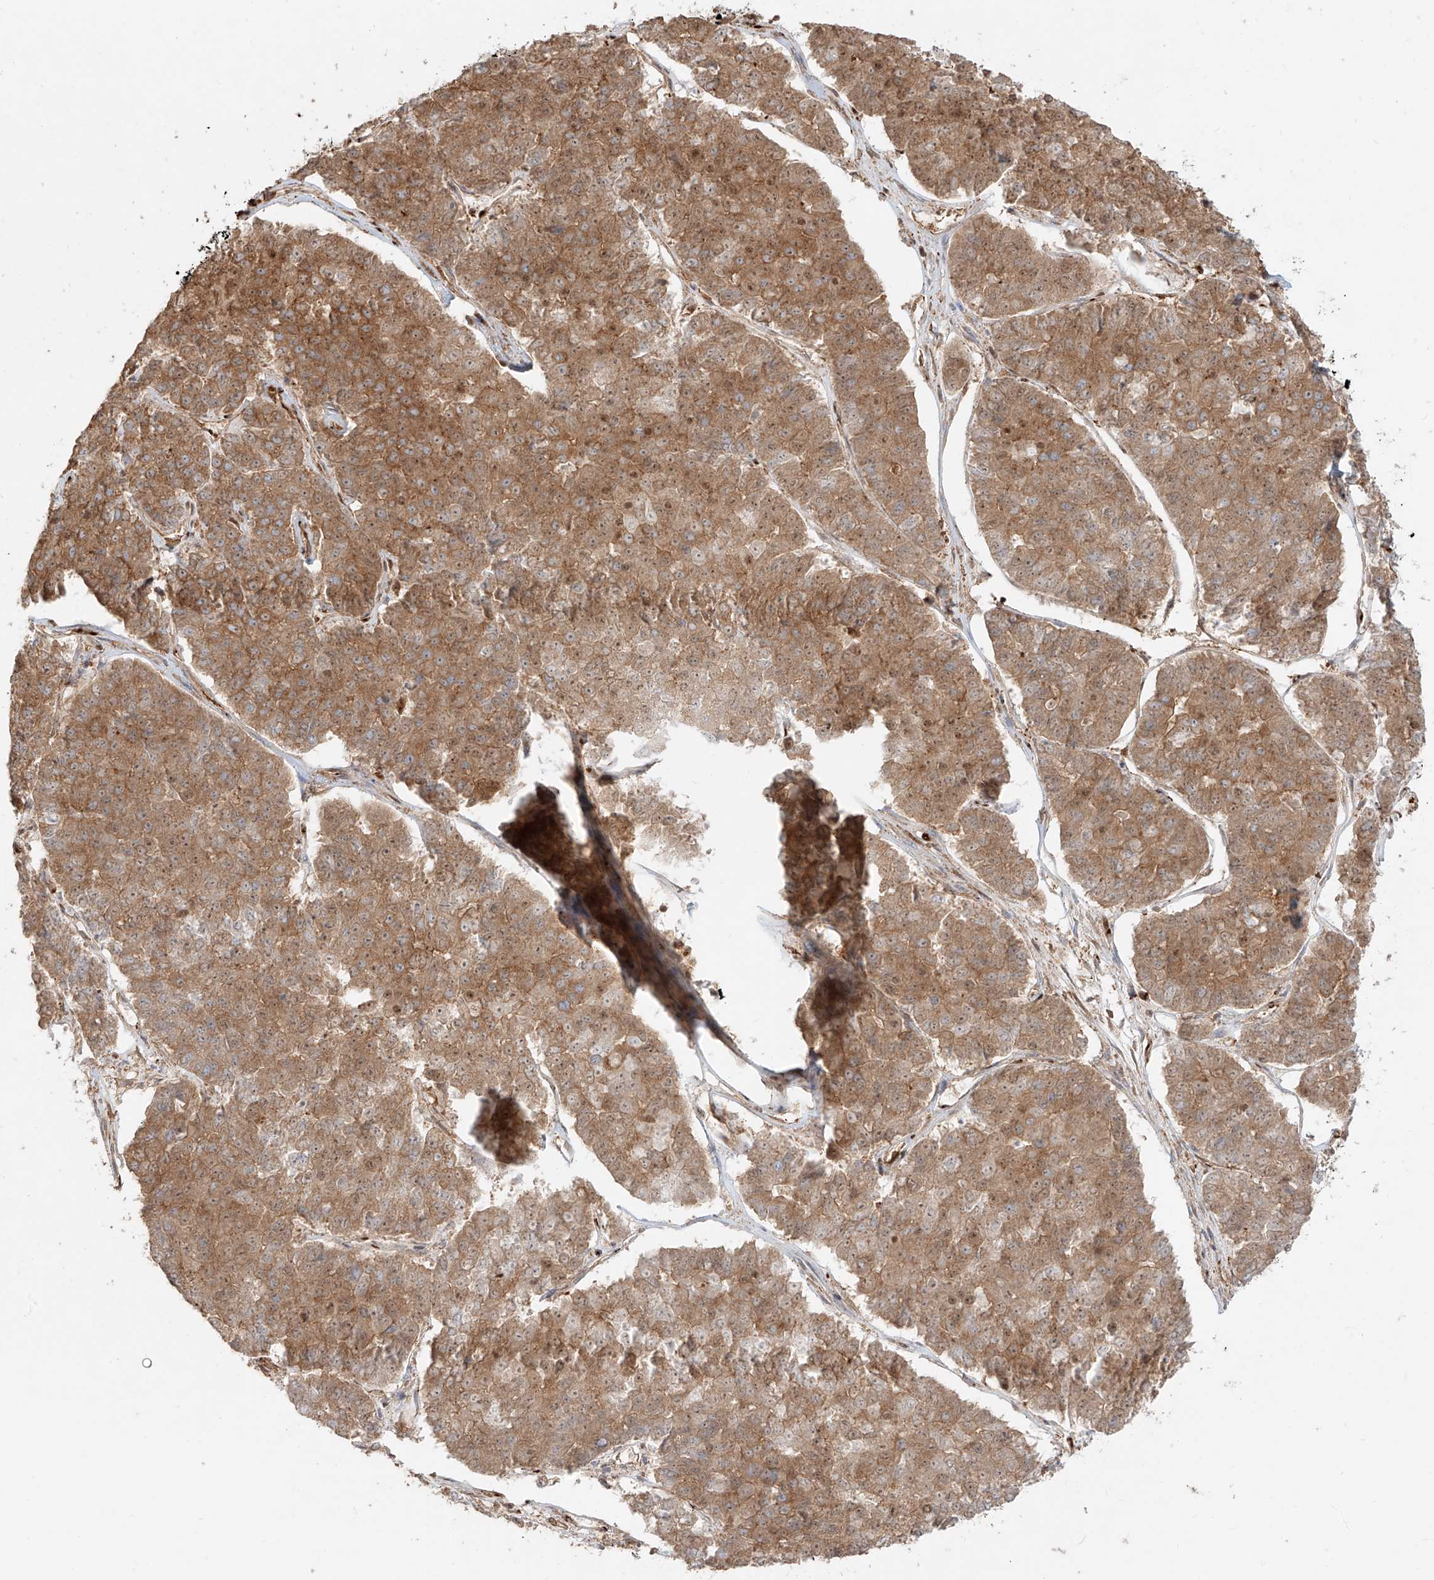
{"staining": {"intensity": "moderate", "quantity": ">75%", "location": "cytoplasmic/membranous"}, "tissue": "pancreatic cancer", "cell_type": "Tumor cells", "image_type": "cancer", "snomed": [{"axis": "morphology", "description": "Adenocarcinoma, NOS"}, {"axis": "topography", "description": "Pancreas"}], "caption": "Immunohistochemical staining of pancreatic cancer (adenocarcinoma) demonstrates medium levels of moderate cytoplasmic/membranous expression in approximately >75% of tumor cells. The protein is stained brown, and the nuclei are stained in blue (DAB (3,3'-diaminobenzidine) IHC with brightfield microscopy, high magnification).", "gene": "SNX9", "patient": {"sex": "male", "age": 50}}